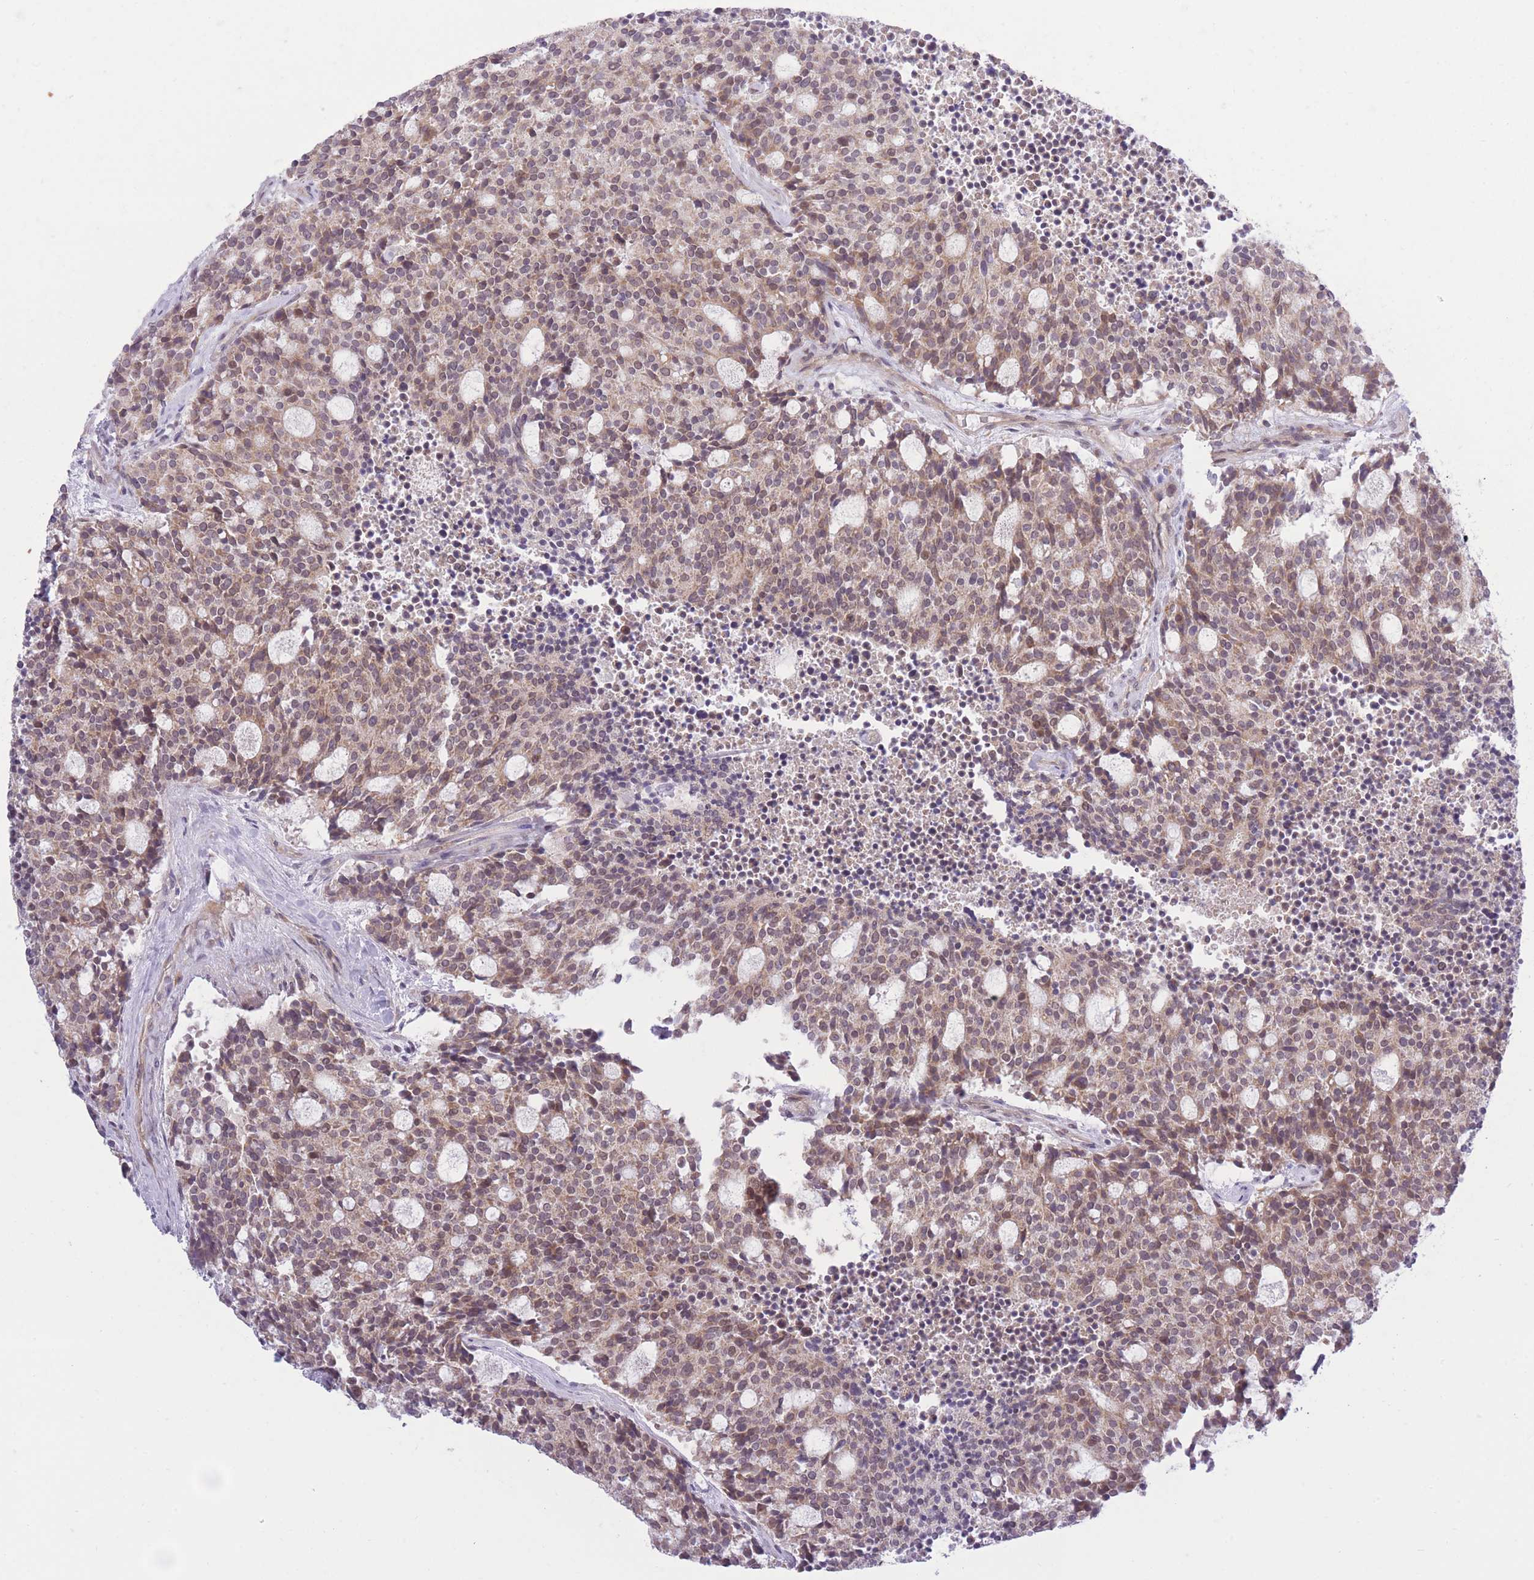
{"staining": {"intensity": "weak", "quantity": "25%-75%", "location": "cytoplasmic/membranous,nuclear"}, "tissue": "carcinoid", "cell_type": "Tumor cells", "image_type": "cancer", "snomed": [{"axis": "morphology", "description": "Carcinoid, malignant, NOS"}, {"axis": "topography", "description": "Pancreas"}], "caption": "Human carcinoid stained with a brown dye demonstrates weak cytoplasmic/membranous and nuclear positive expression in about 25%-75% of tumor cells.", "gene": "ELOA2", "patient": {"sex": "female", "age": 54}}